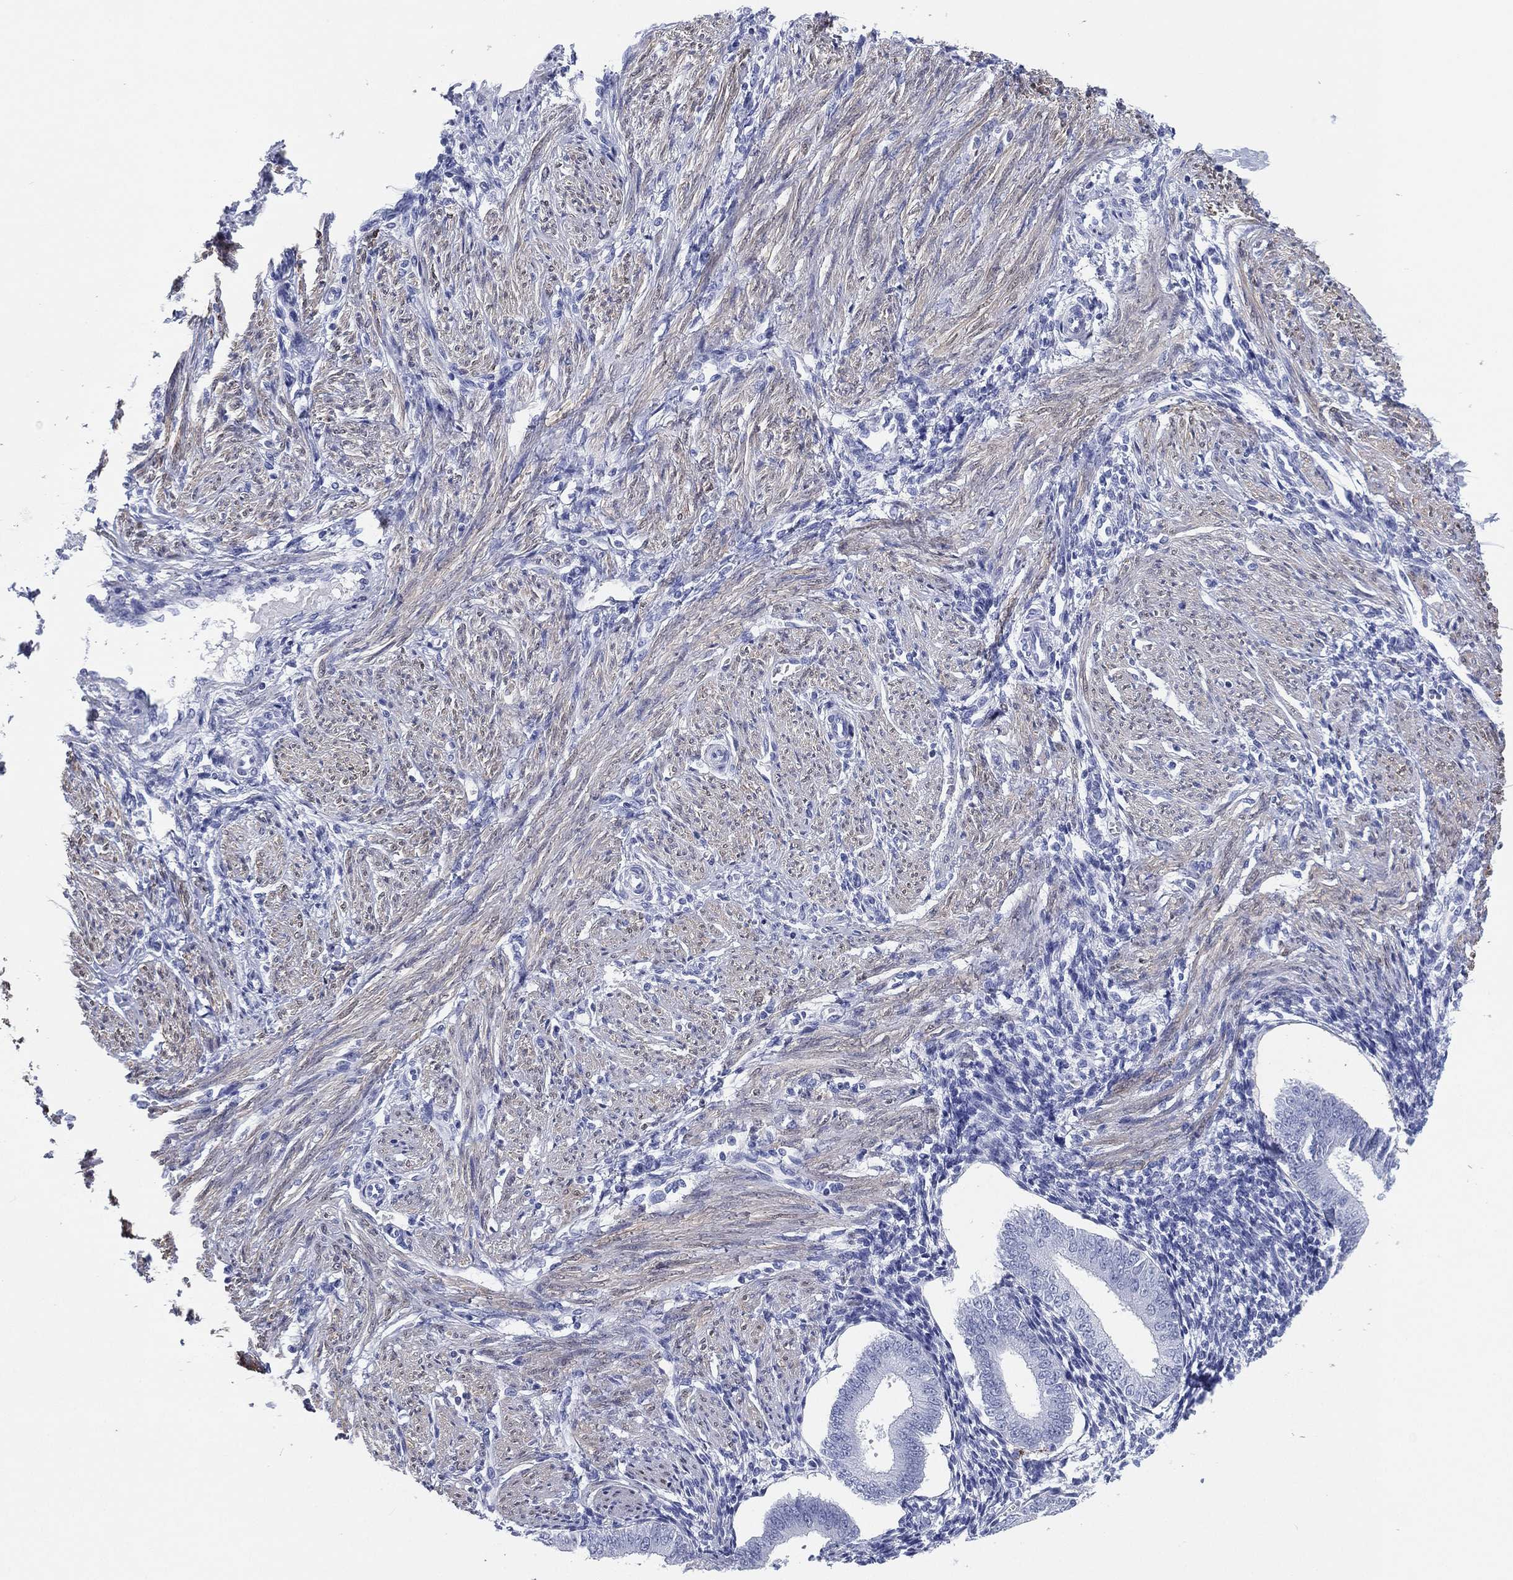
{"staining": {"intensity": "negative", "quantity": "none", "location": "none"}, "tissue": "endometrium", "cell_type": "Cells in endometrial stroma", "image_type": "normal", "snomed": [{"axis": "morphology", "description": "Normal tissue, NOS"}, {"axis": "topography", "description": "Endometrium"}], "caption": "Immunohistochemical staining of normal human endometrium exhibits no significant staining in cells in endometrial stroma.", "gene": "CD79A", "patient": {"sex": "female", "age": 39}}